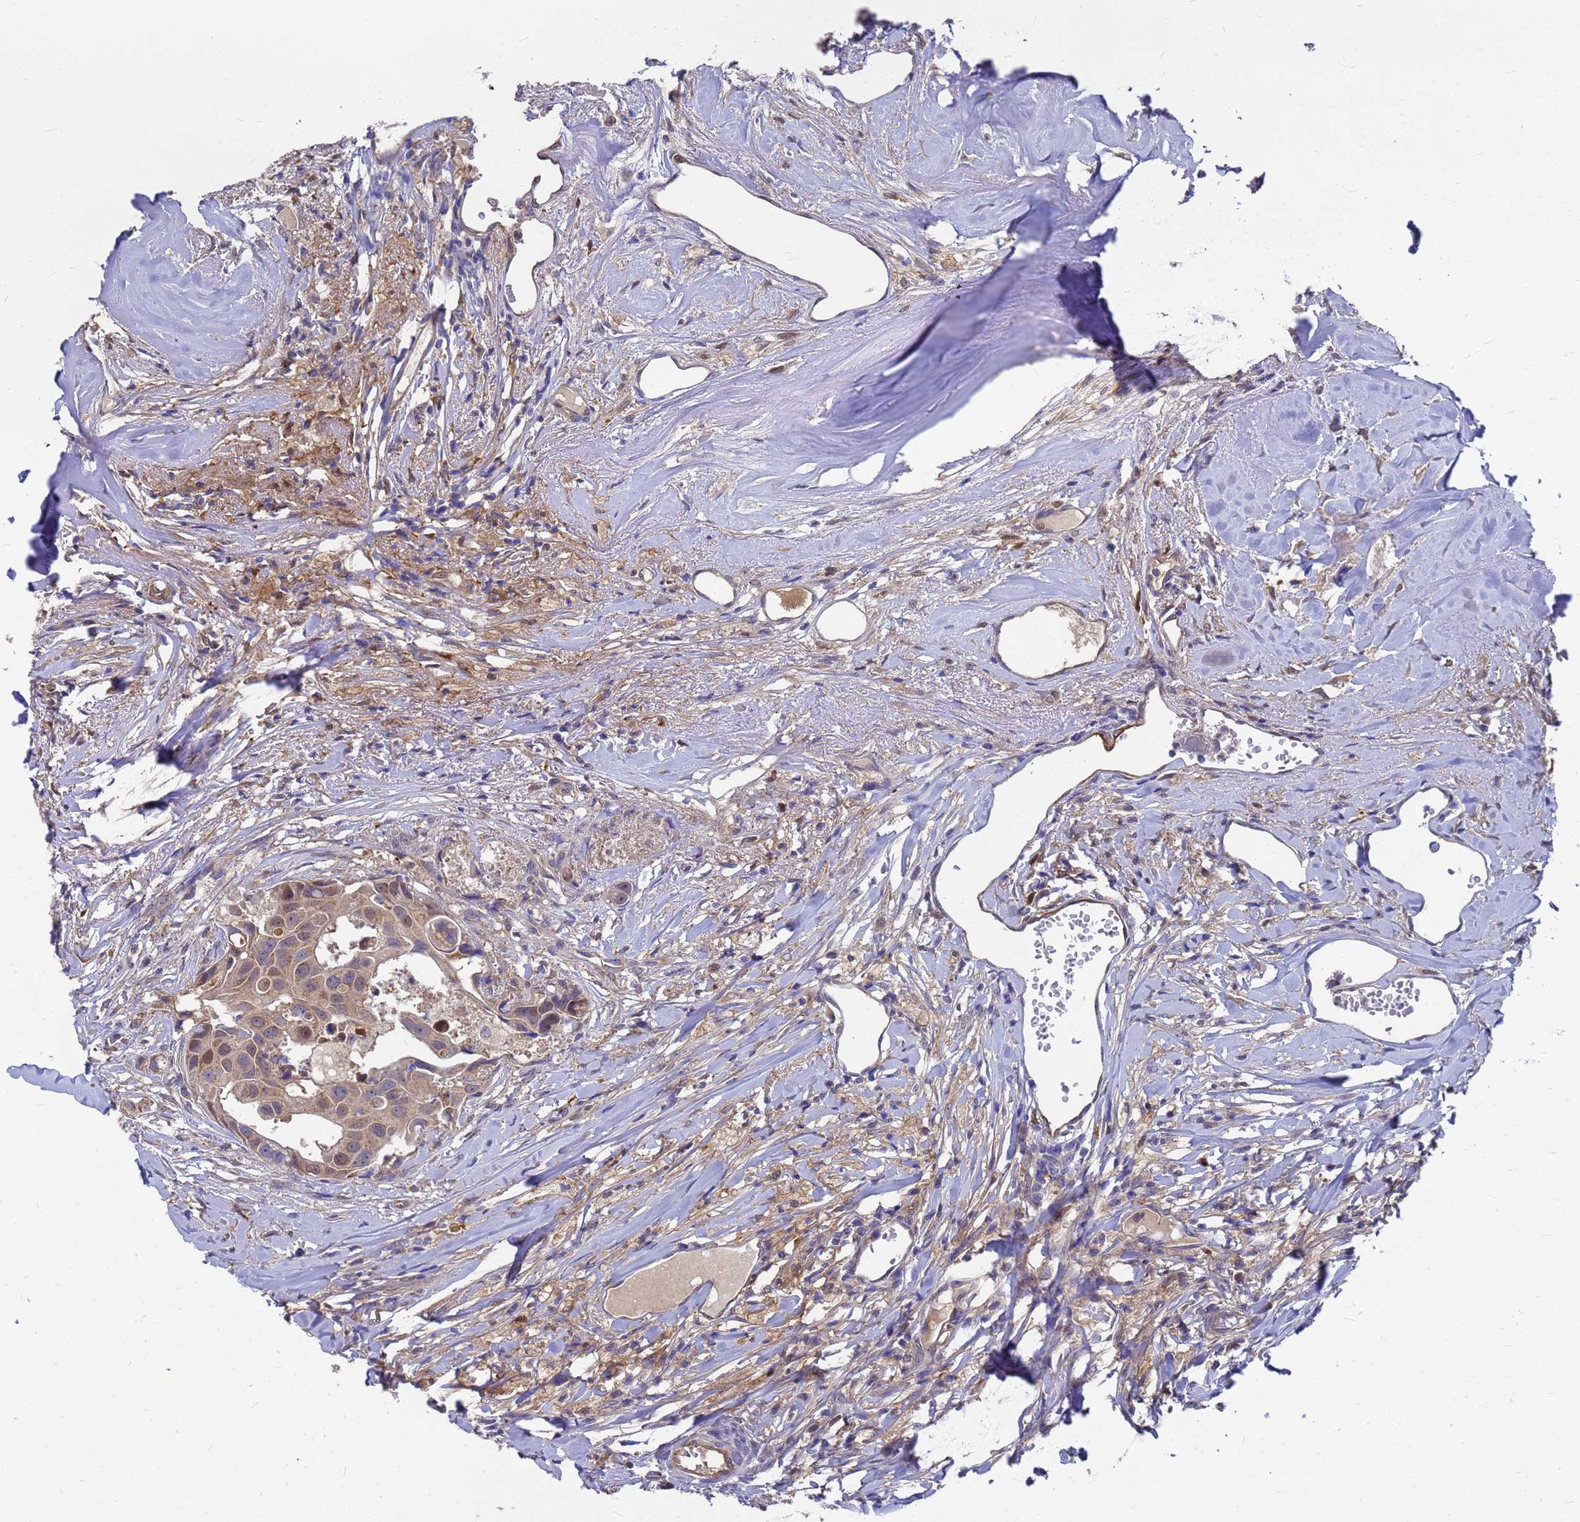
{"staining": {"intensity": "weak", "quantity": ">75%", "location": "cytoplasmic/membranous"}, "tissue": "head and neck cancer", "cell_type": "Tumor cells", "image_type": "cancer", "snomed": [{"axis": "morphology", "description": "Adenocarcinoma, NOS"}, {"axis": "morphology", "description": "Adenocarcinoma, metastatic, NOS"}, {"axis": "topography", "description": "Head-Neck"}], "caption": "DAB (3,3'-diaminobenzidine) immunohistochemical staining of human head and neck cancer (adenocarcinoma) demonstrates weak cytoplasmic/membranous protein staining in approximately >75% of tumor cells.", "gene": "SLC35E2B", "patient": {"sex": "male", "age": 75}}